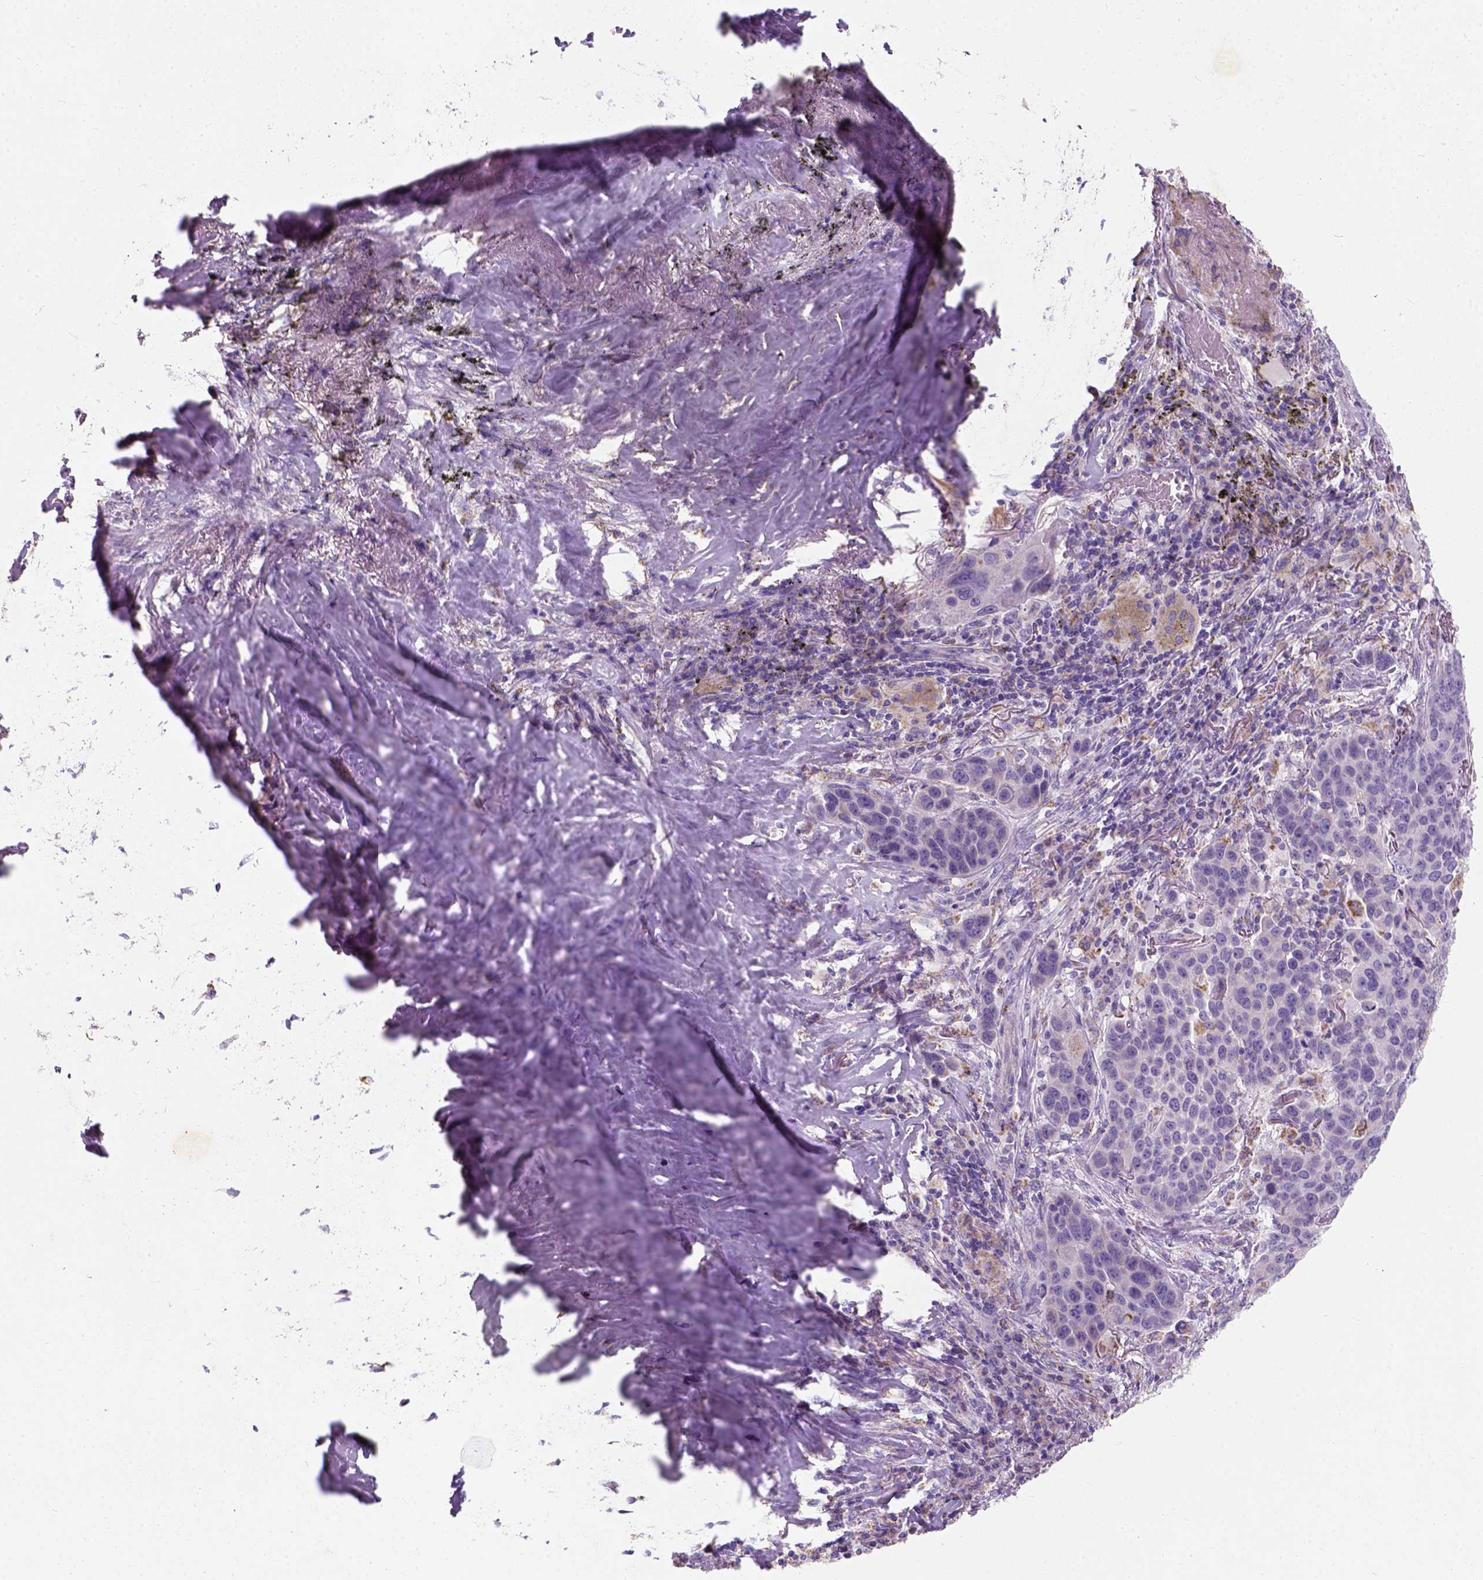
{"staining": {"intensity": "negative", "quantity": "none", "location": "none"}, "tissue": "lung cancer", "cell_type": "Tumor cells", "image_type": "cancer", "snomed": [{"axis": "morphology", "description": "Squamous cell carcinoma, NOS"}, {"axis": "topography", "description": "Lung"}], "caption": "This micrograph is of lung cancer (squamous cell carcinoma) stained with immunohistochemistry to label a protein in brown with the nuclei are counter-stained blue. There is no expression in tumor cells.", "gene": "CHODL", "patient": {"sex": "male", "age": 68}}